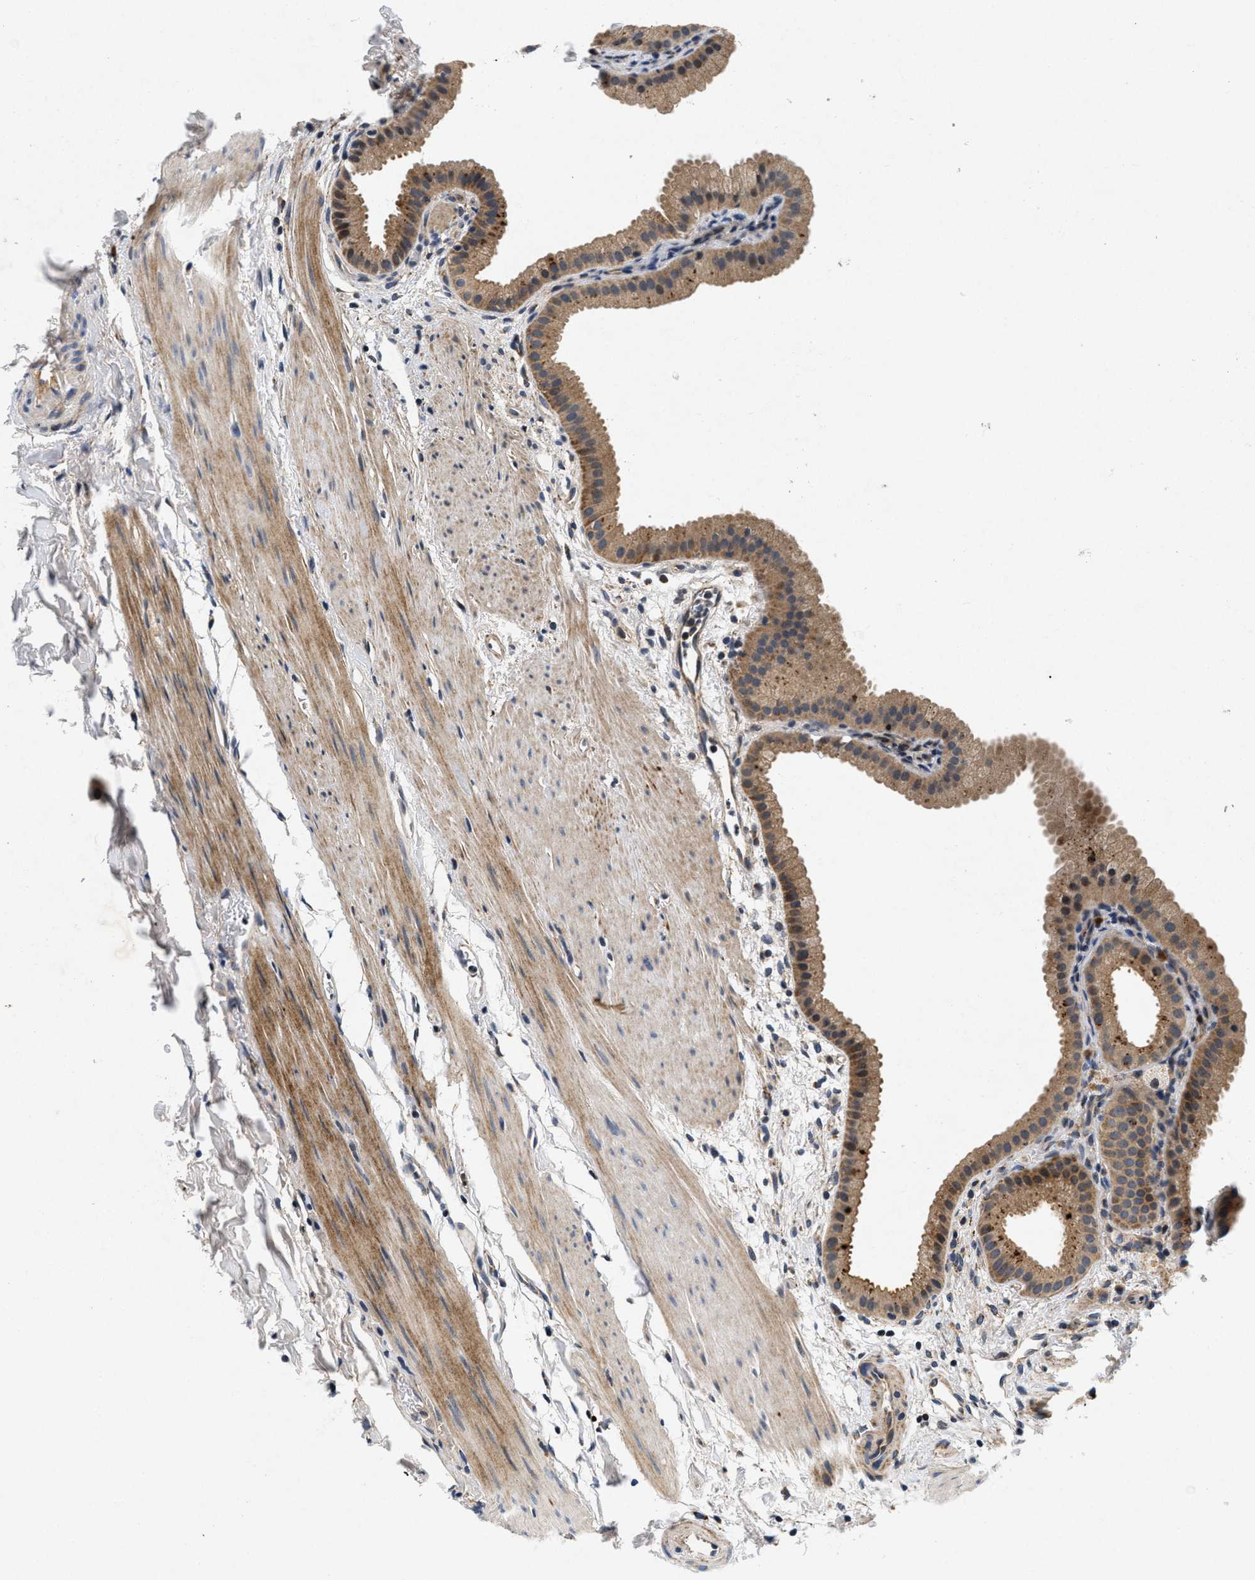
{"staining": {"intensity": "moderate", "quantity": ">75%", "location": "cytoplasmic/membranous"}, "tissue": "gallbladder", "cell_type": "Glandular cells", "image_type": "normal", "snomed": [{"axis": "morphology", "description": "Normal tissue, NOS"}, {"axis": "topography", "description": "Gallbladder"}], "caption": "Immunohistochemical staining of unremarkable gallbladder reveals >75% levels of moderate cytoplasmic/membranous protein positivity in about >75% of glandular cells.", "gene": "PDP1", "patient": {"sex": "female", "age": 64}}